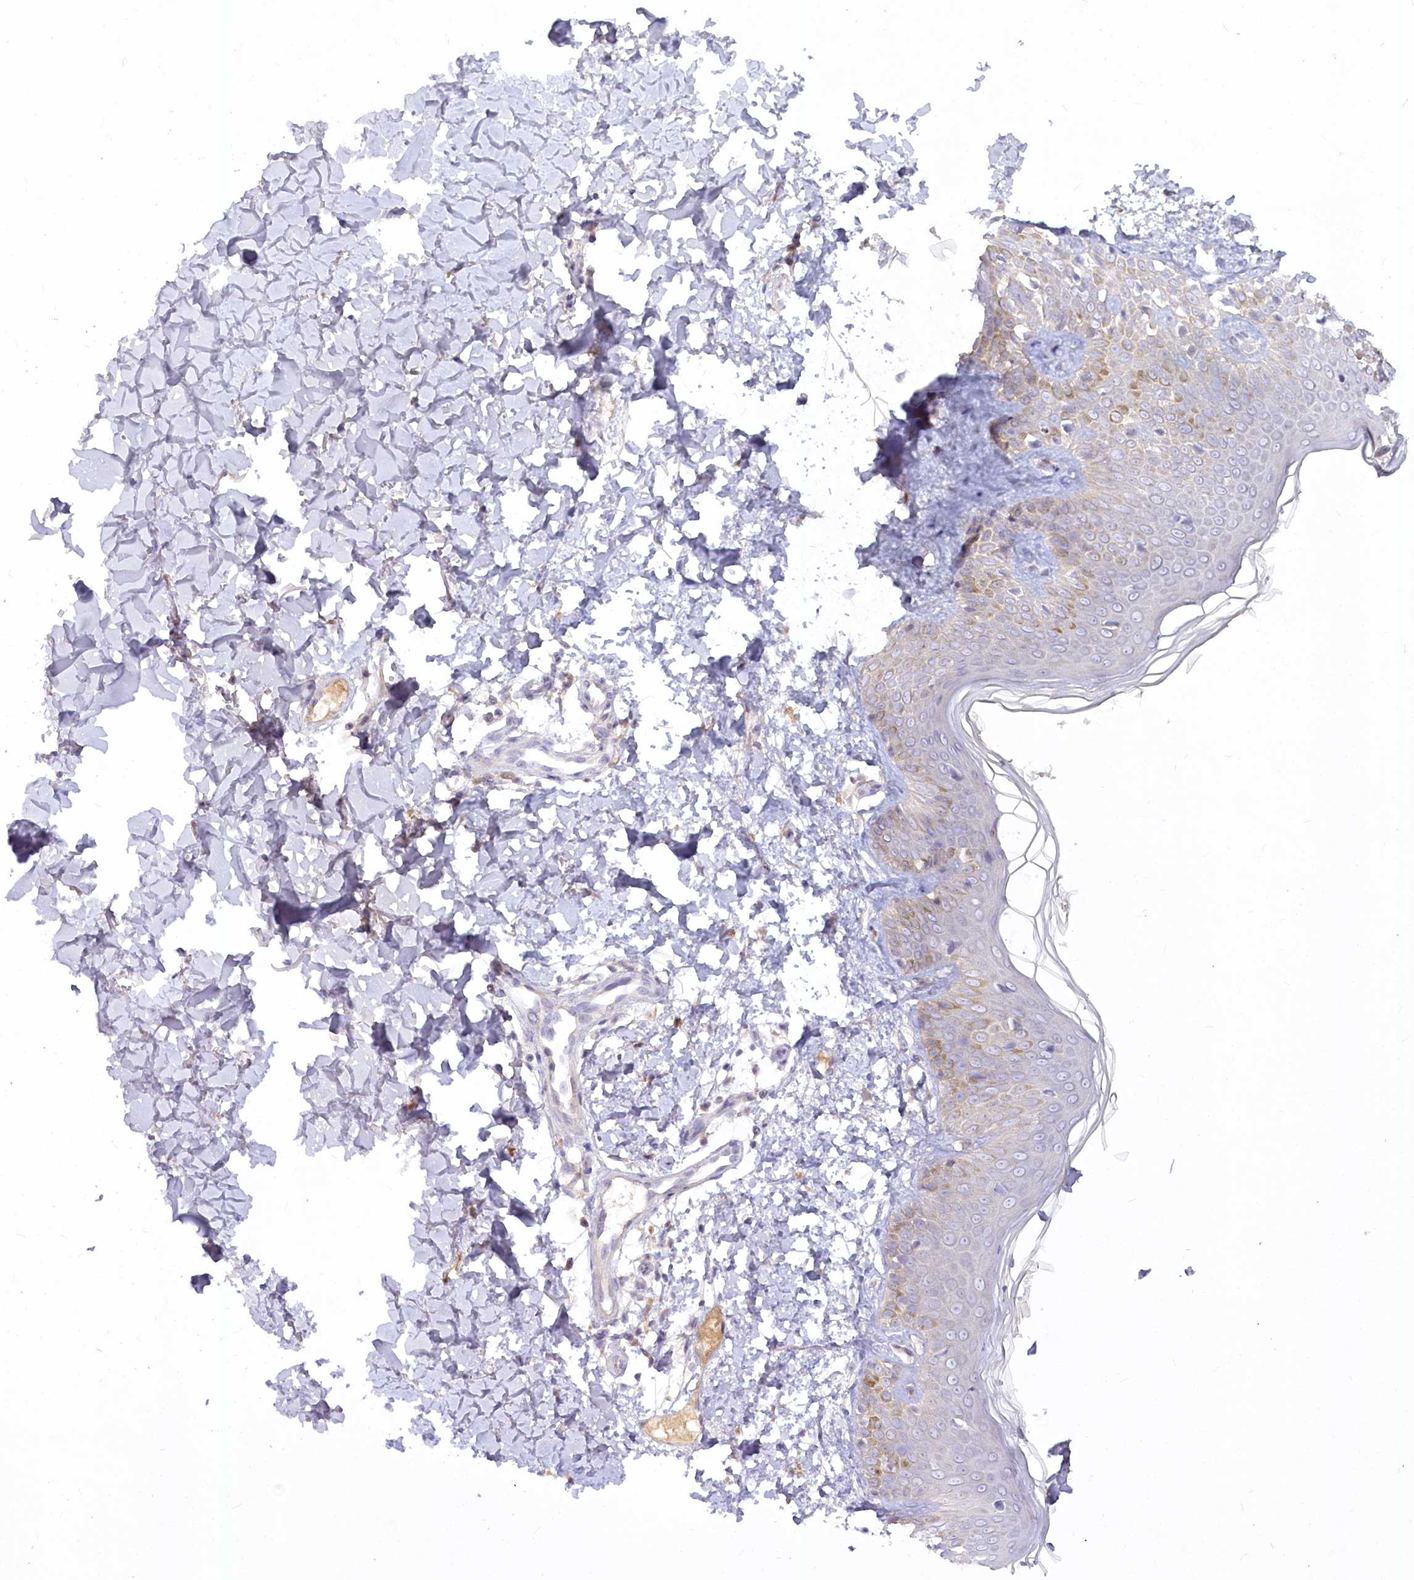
{"staining": {"intensity": "negative", "quantity": "none", "location": "none"}, "tissue": "skin", "cell_type": "Fibroblasts", "image_type": "normal", "snomed": [{"axis": "morphology", "description": "Normal tissue, NOS"}, {"axis": "topography", "description": "Skin"}], "caption": "A high-resolution micrograph shows IHC staining of benign skin, which shows no significant positivity in fibroblasts.", "gene": "EFHC2", "patient": {"sex": "male", "age": 37}}